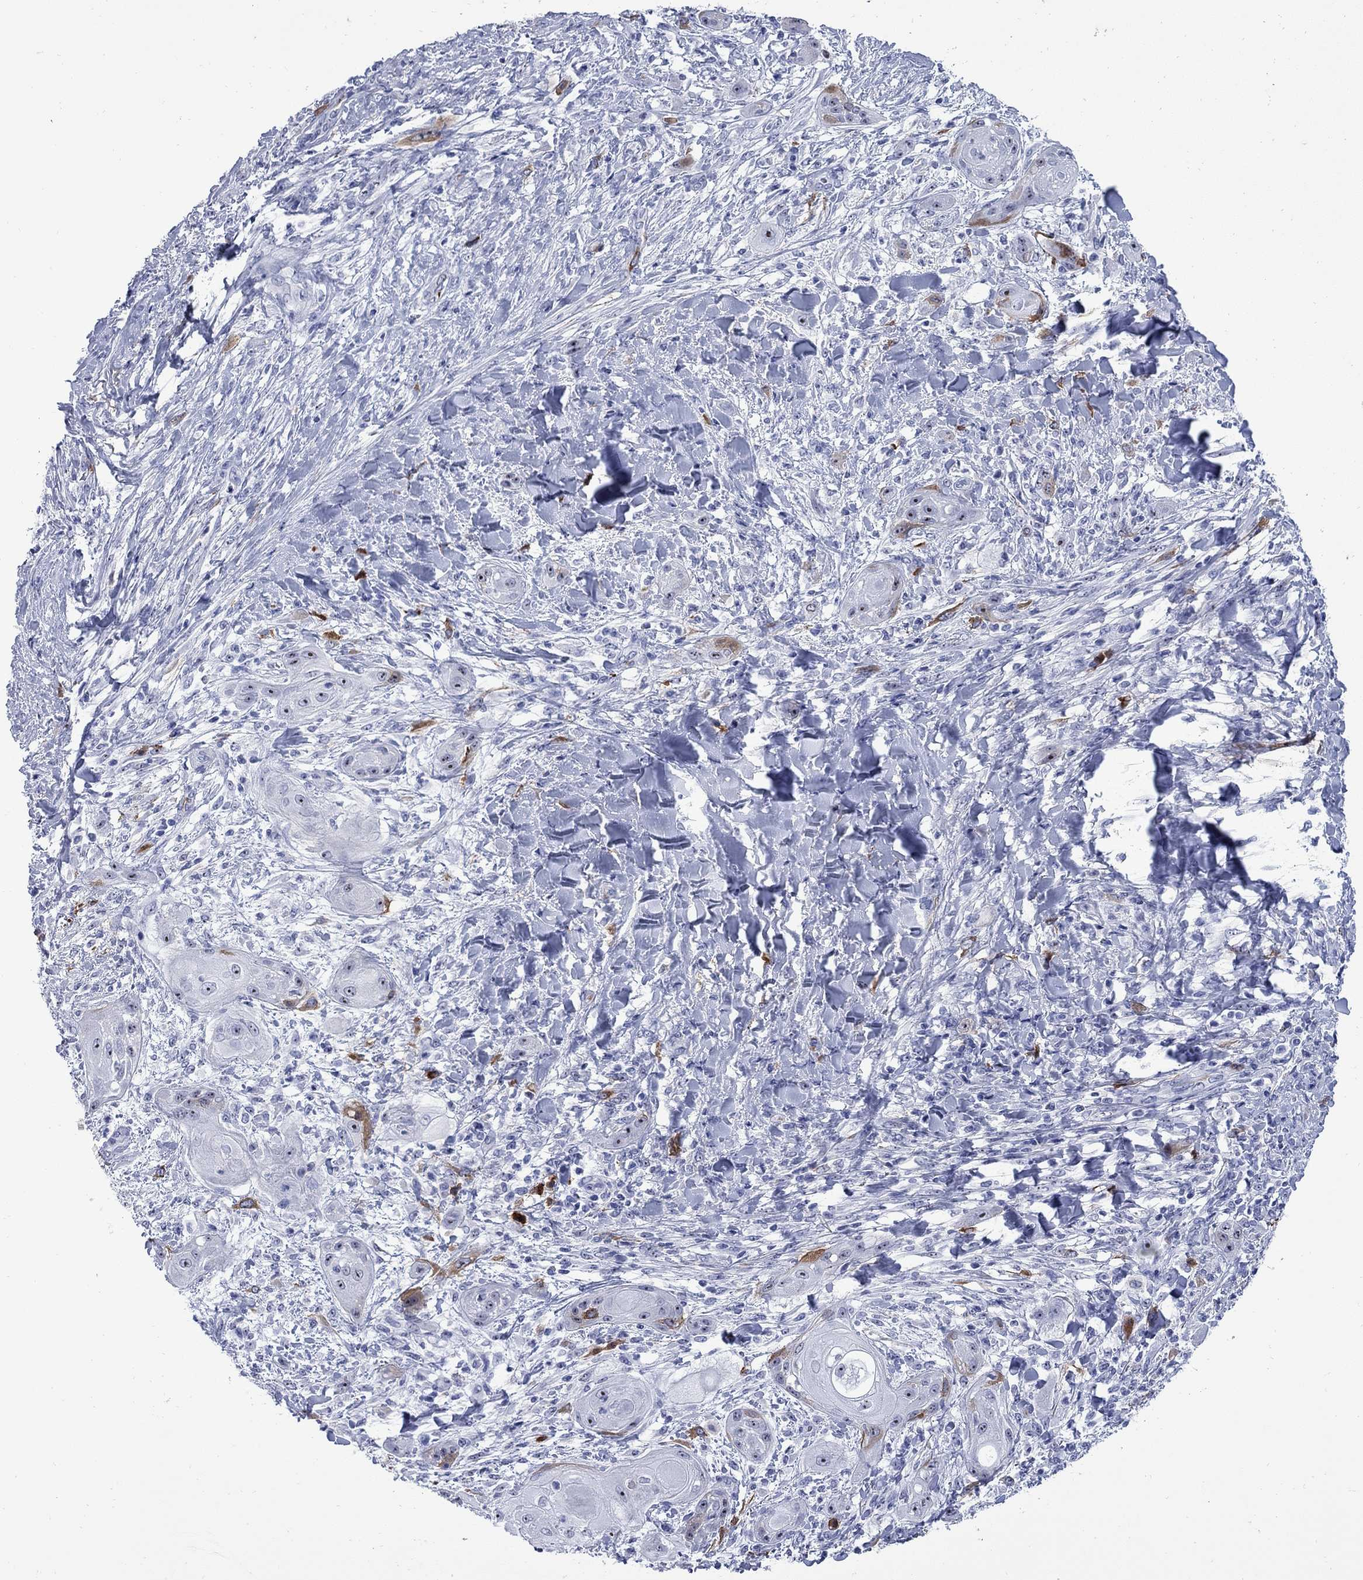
{"staining": {"intensity": "moderate", "quantity": "<25%", "location": "cytoplasmic/membranous"}, "tissue": "skin cancer", "cell_type": "Tumor cells", "image_type": "cancer", "snomed": [{"axis": "morphology", "description": "Squamous cell carcinoma, NOS"}, {"axis": "topography", "description": "Skin"}], "caption": "Protein expression analysis of skin cancer shows moderate cytoplasmic/membranous positivity in approximately <25% of tumor cells. (IHC, brightfield microscopy, high magnification).", "gene": "TACC3", "patient": {"sex": "male", "age": 62}}